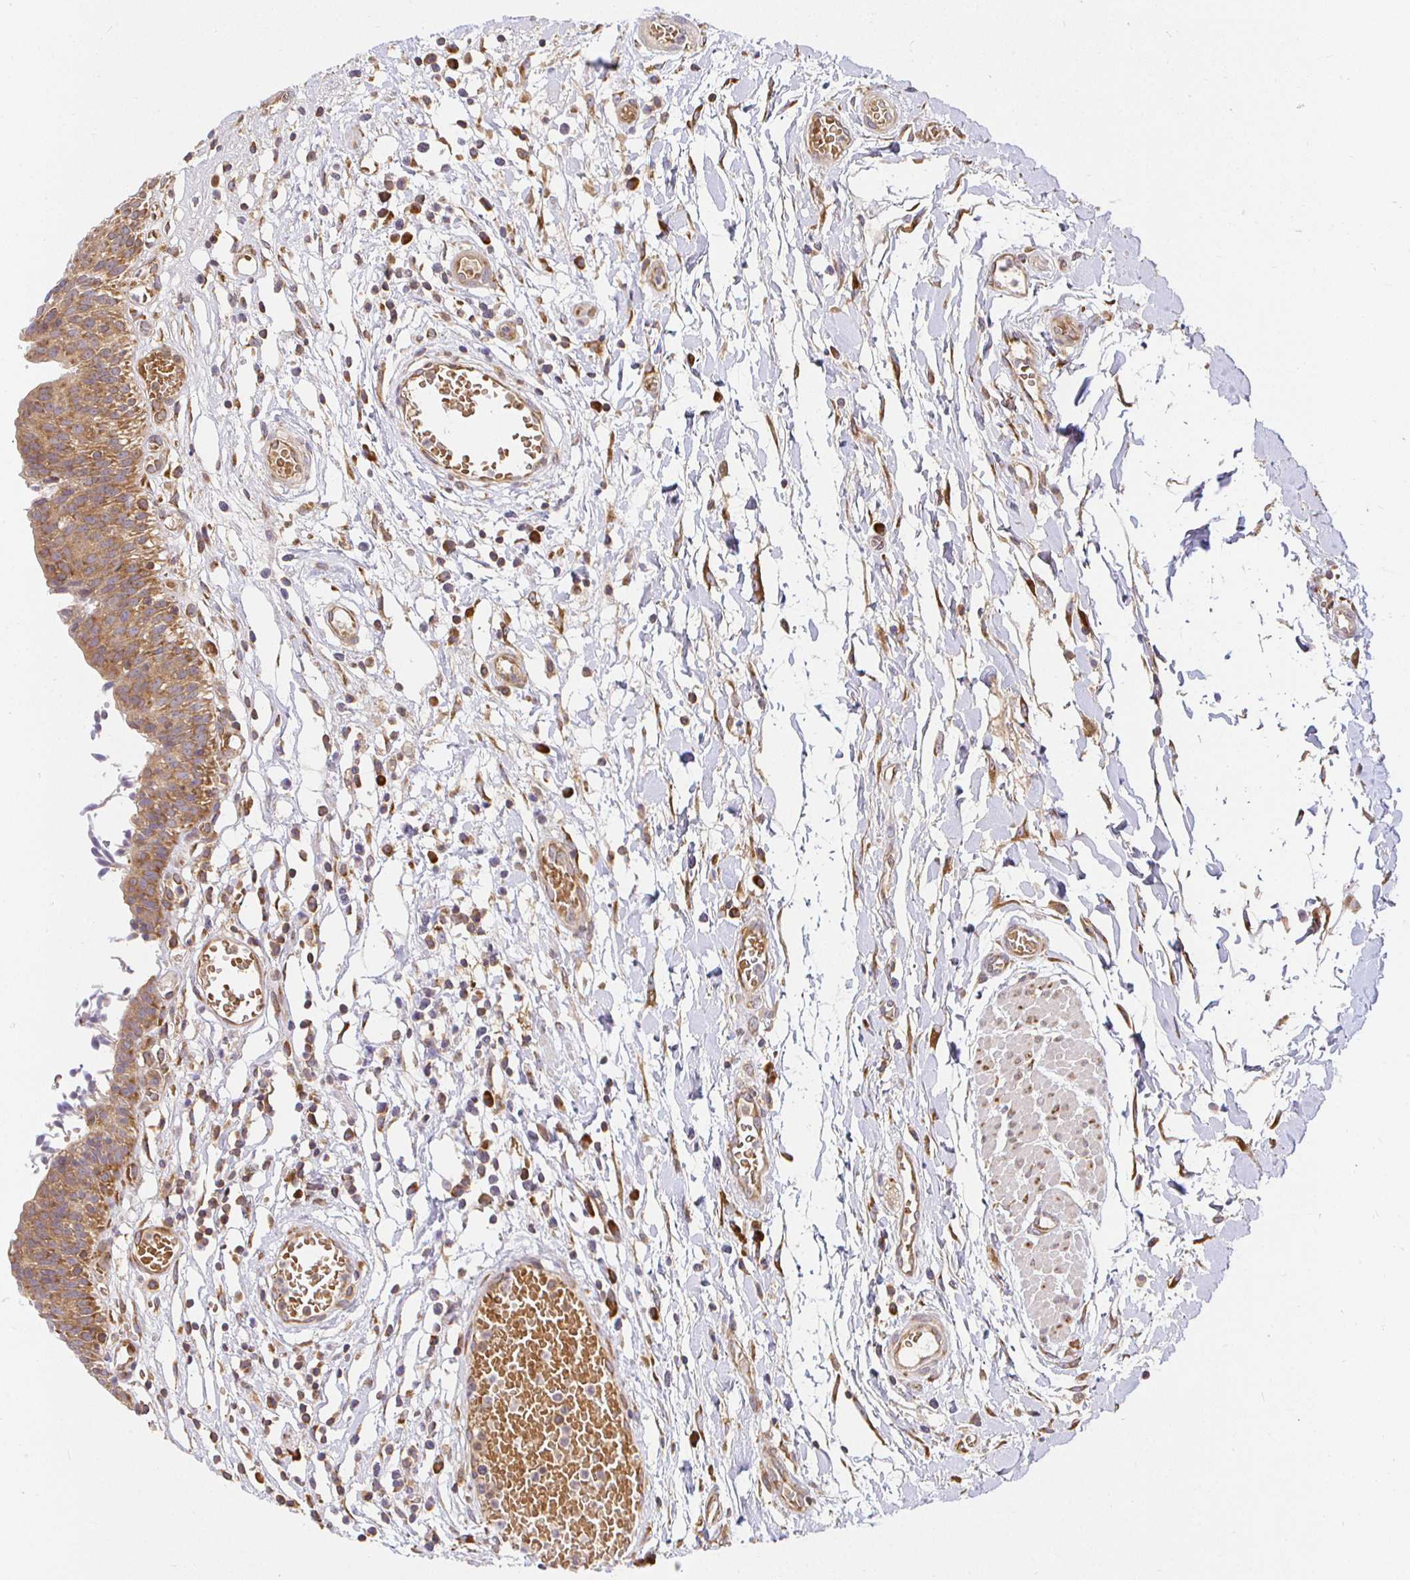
{"staining": {"intensity": "moderate", "quantity": ">75%", "location": "cytoplasmic/membranous"}, "tissue": "urinary bladder", "cell_type": "Urothelial cells", "image_type": "normal", "snomed": [{"axis": "morphology", "description": "Normal tissue, NOS"}, {"axis": "topography", "description": "Urinary bladder"}], "caption": "IHC of unremarkable urinary bladder displays medium levels of moderate cytoplasmic/membranous expression in about >75% of urothelial cells.", "gene": "IRAK1", "patient": {"sex": "male", "age": 64}}